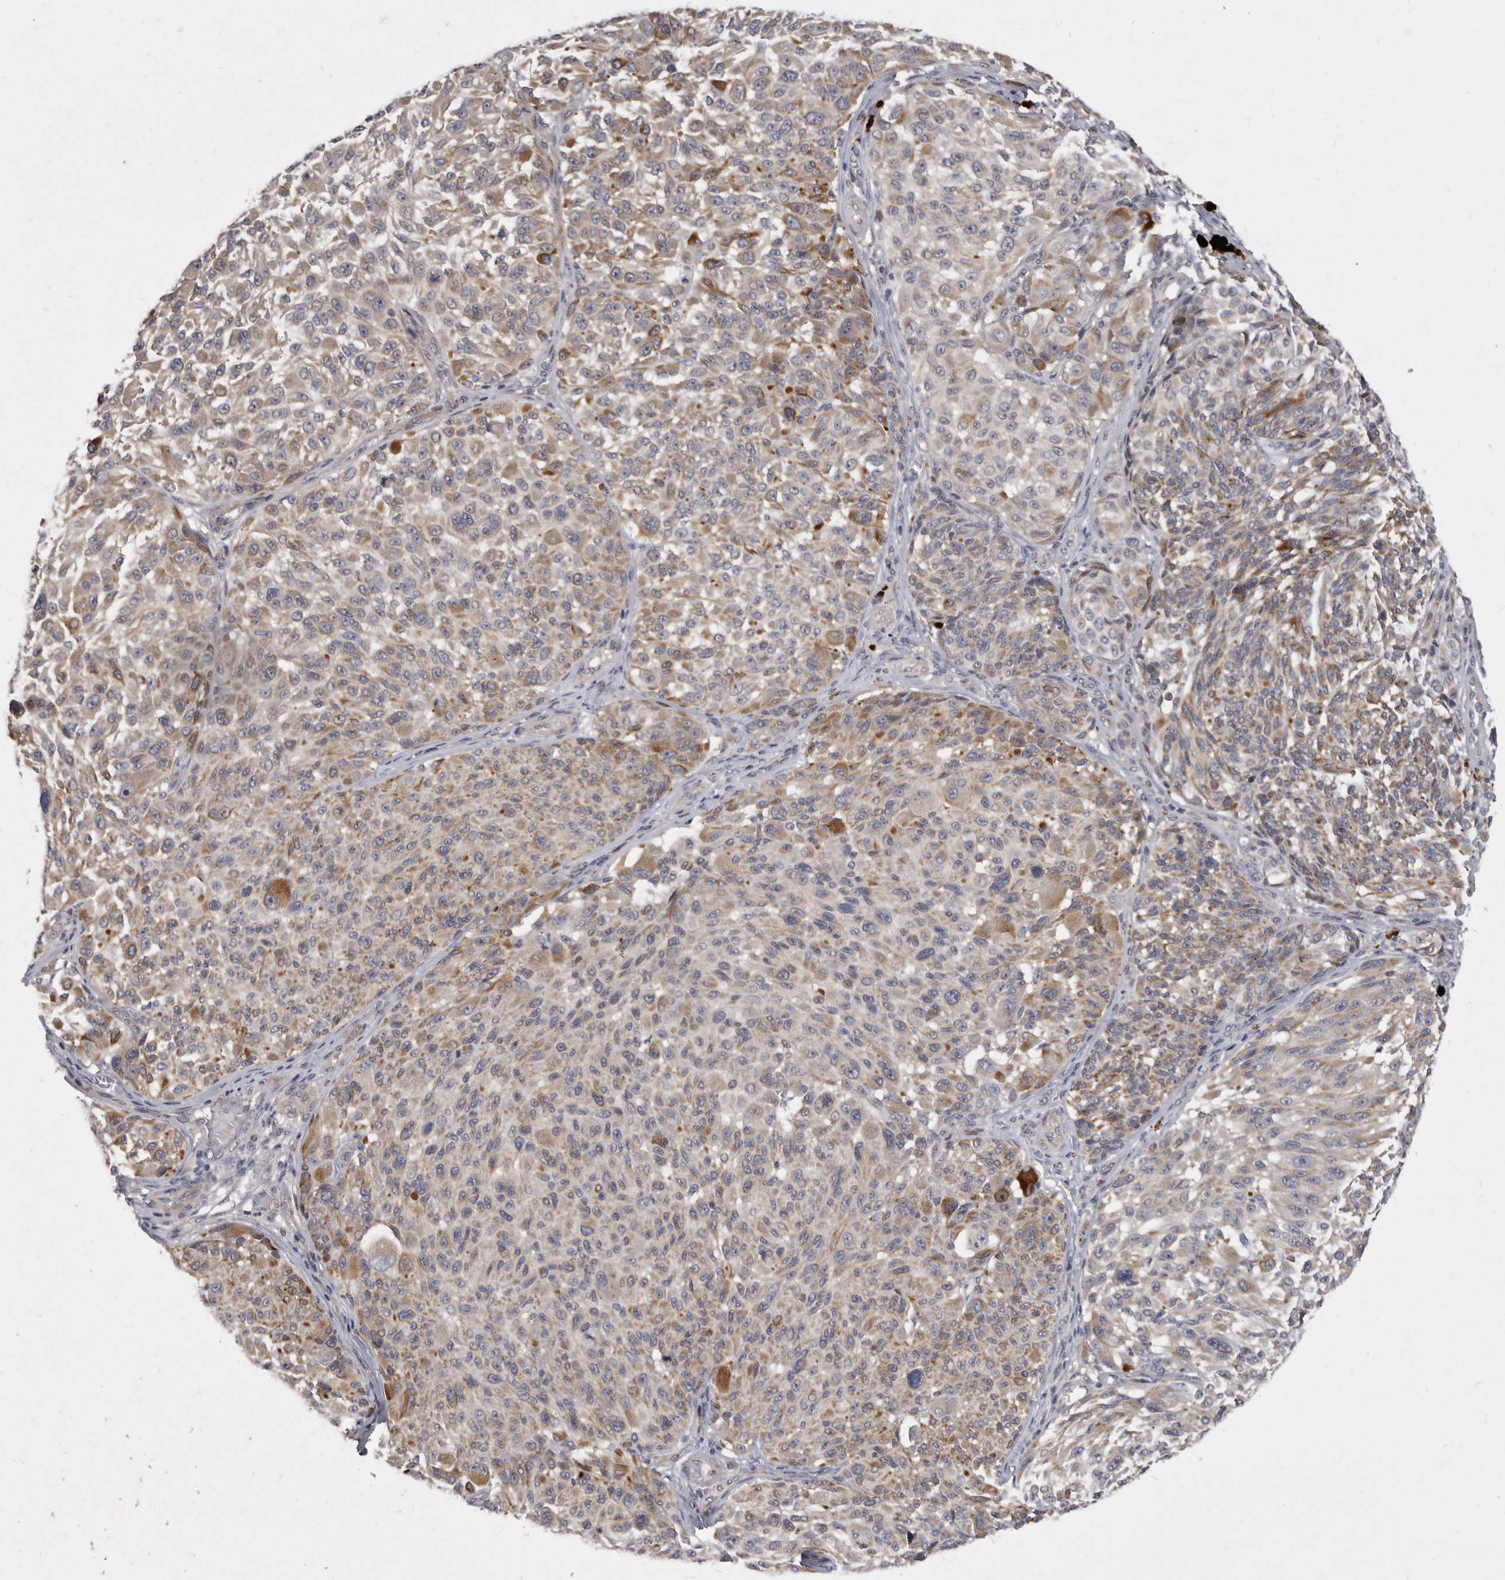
{"staining": {"intensity": "moderate", "quantity": "25%-75%", "location": "cytoplasmic/membranous"}, "tissue": "melanoma", "cell_type": "Tumor cells", "image_type": "cancer", "snomed": [{"axis": "morphology", "description": "Malignant melanoma, NOS"}, {"axis": "topography", "description": "Skin"}], "caption": "This is a micrograph of immunohistochemistry (IHC) staining of melanoma, which shows moderate positivity in the cytoplasmic/membranous of tumor cells.", "gene": "SLC22A1", "patient": {"sex": "male", "age": 83}}